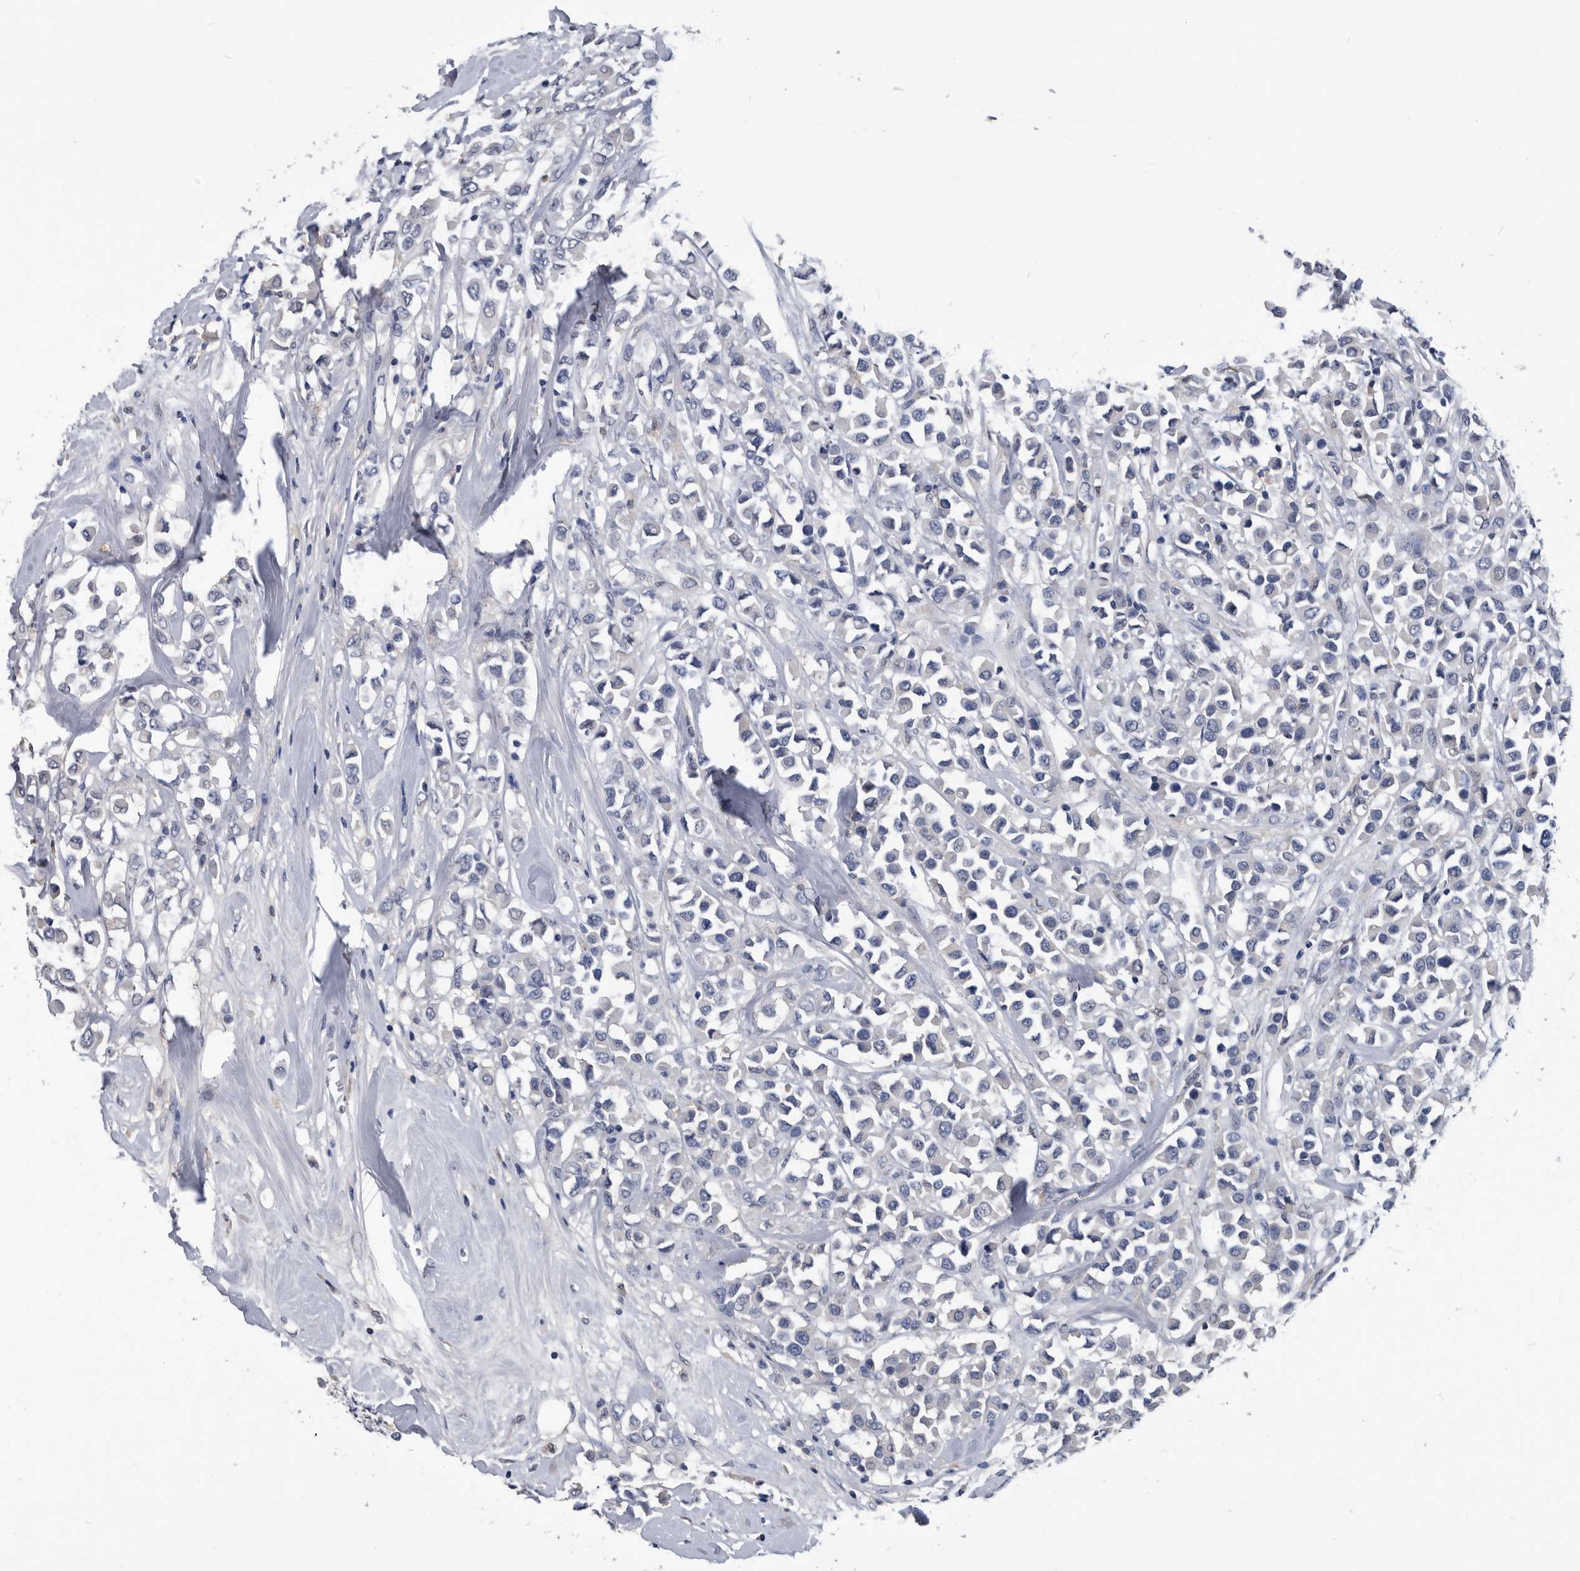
{"staining": {"intensity": "negative", "quantity": "none", "location": "none"}, "tissue": "breast cancer", "cell_type": "Tumor cells", "image_type": "cancer", "snomed": [{"axis": "morphology", "description": "Duct carcinoma"}, {"axis": "topography", "description": "Breast"}], "caption": "IHC image of breast cancer (invasive ductal carcinoma) stained for a protein (brown), which demonstrates no positivity in tumor cells. The staining is performed using DAB brown chromogen with nuclei counter-stained in using hematoxylin.", "gene": "PDXK", "patient": {"sex": "female", "age": 61}}